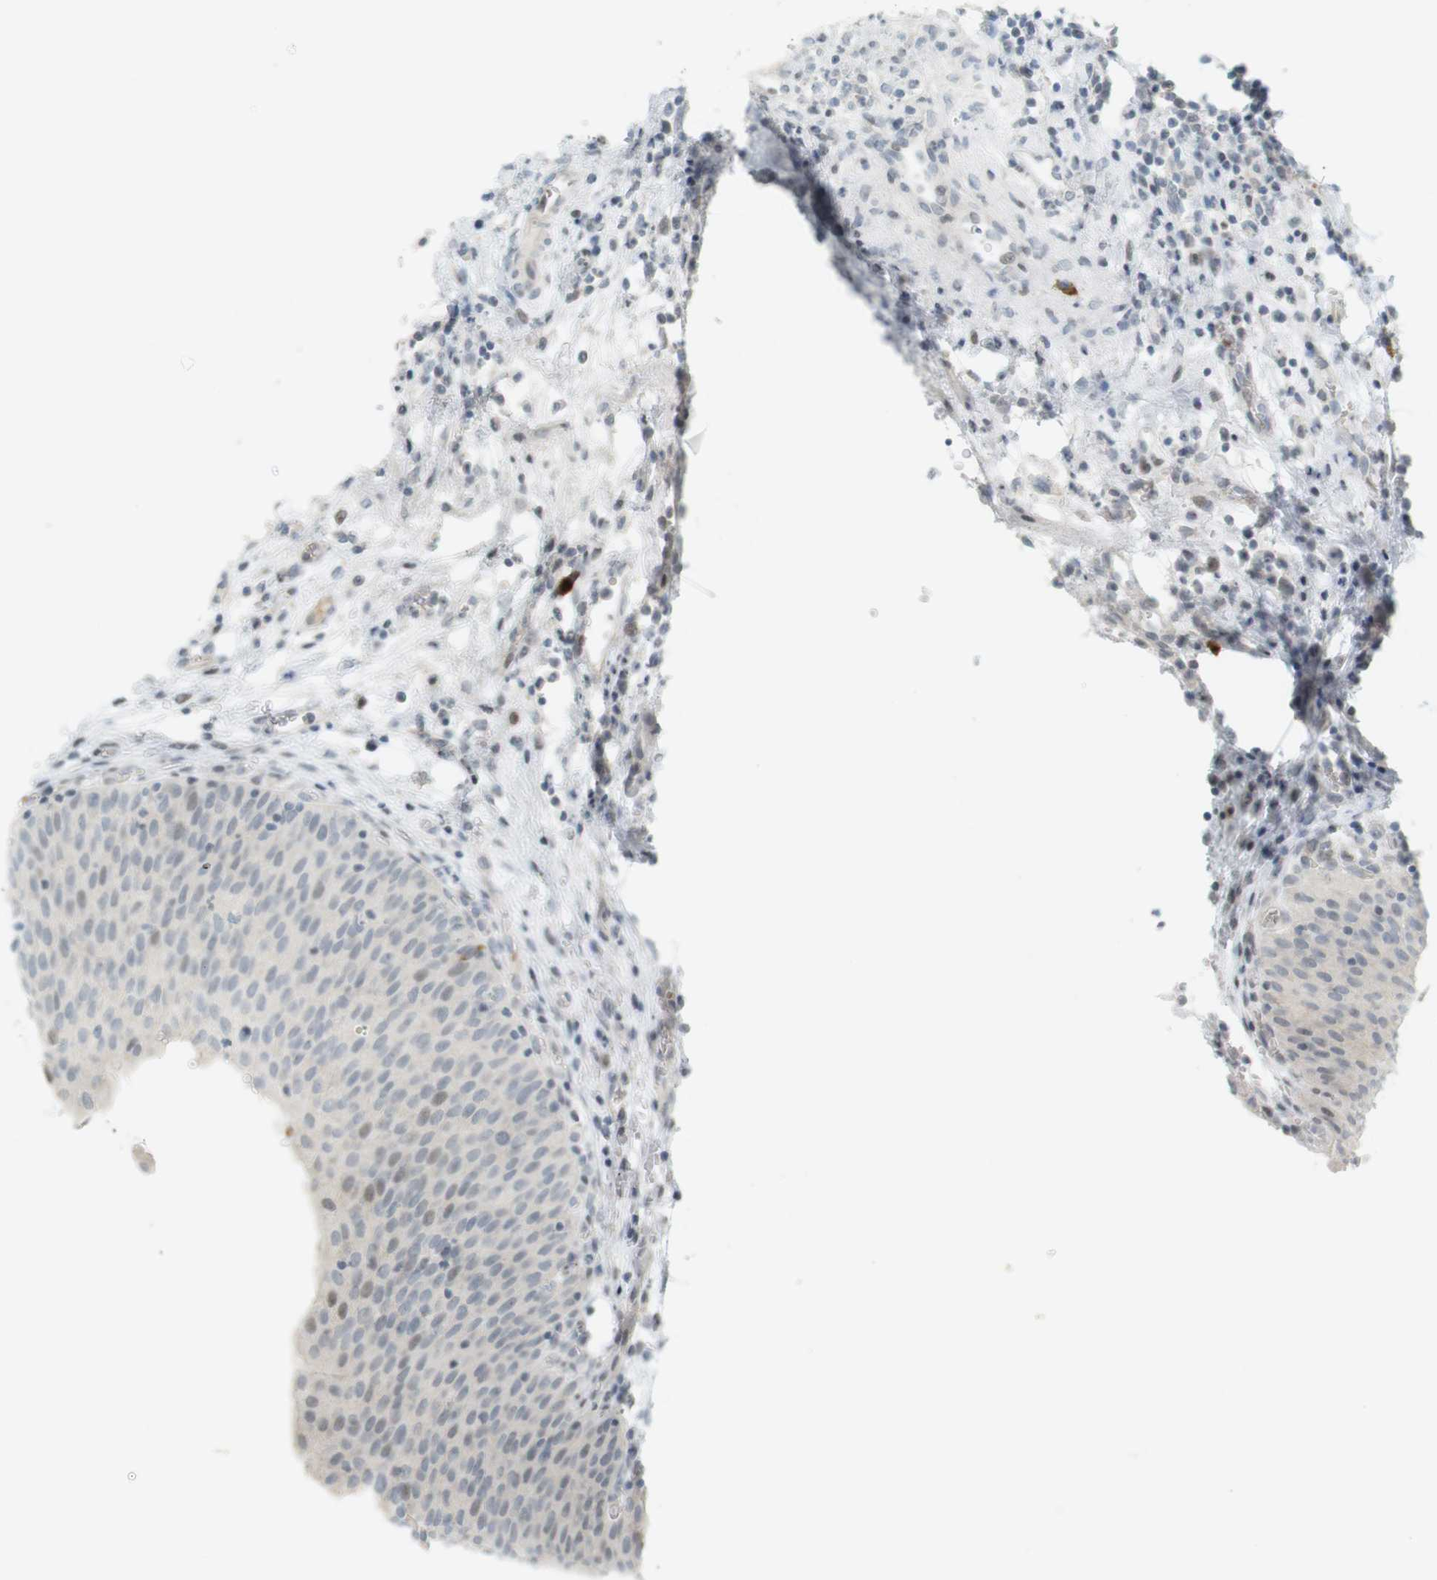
{"staining": {"intensity": "negative", "quantity": "none", "location": "none"}, "tissue": "urinary bladder", "cell_type": "Urothelial cells", "image_type": "normal", "snomed": [{"axis": "morphology", "description": "Normal tissue, NOS"}, {"axis": "morphology", "description": "Dysplasia, NOS"}, {"axis": "topography", "description": "Urinary bladder"}], "caption": "High power microscopy histopathology image of an immunohistochemistry photomicrograph of unremarkable urinary bladder, revealing no significant expression in urothelial cells.", "gene": "DMC1", "patient": {"sex": "male", "age": 35}}